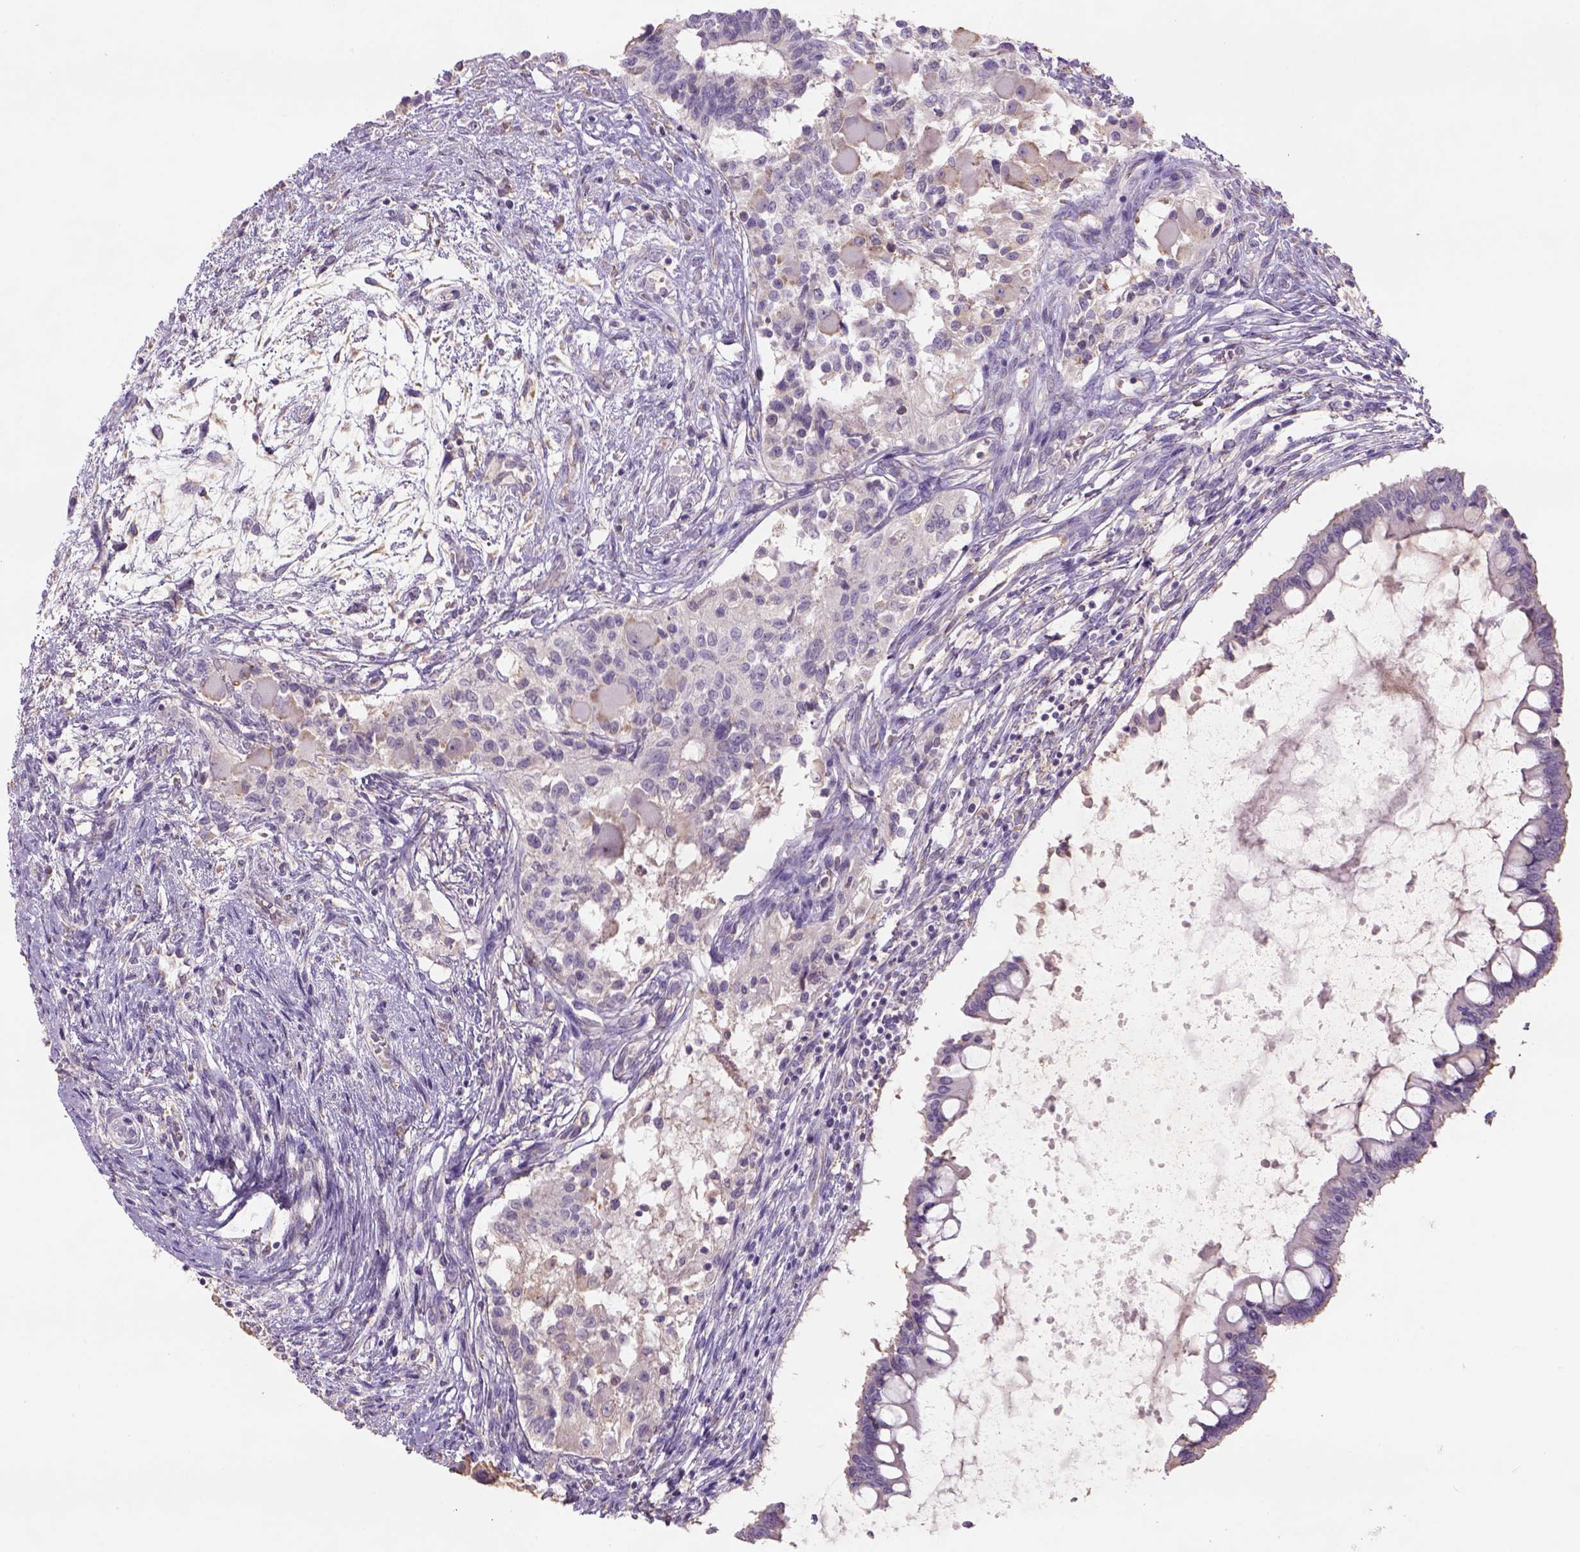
{"staining": {"intensity": "negative", "quantity": "none", "location": "none"}, "tissue": "testis cancer", "cell_type": "Tumor cells", "image_type": "cancer", "snomed": [{"axis": "morphology", "description": "Carcinoma, Embryonal, NOS"}, {"axis": "topography", "description": "Testis"}], "caption": "Protein analysis of testis cancer demonstrates no significant positivity in tumor cells.", "gene": "NAALAD2", "patient": {"sex": "male", "age": 37}}